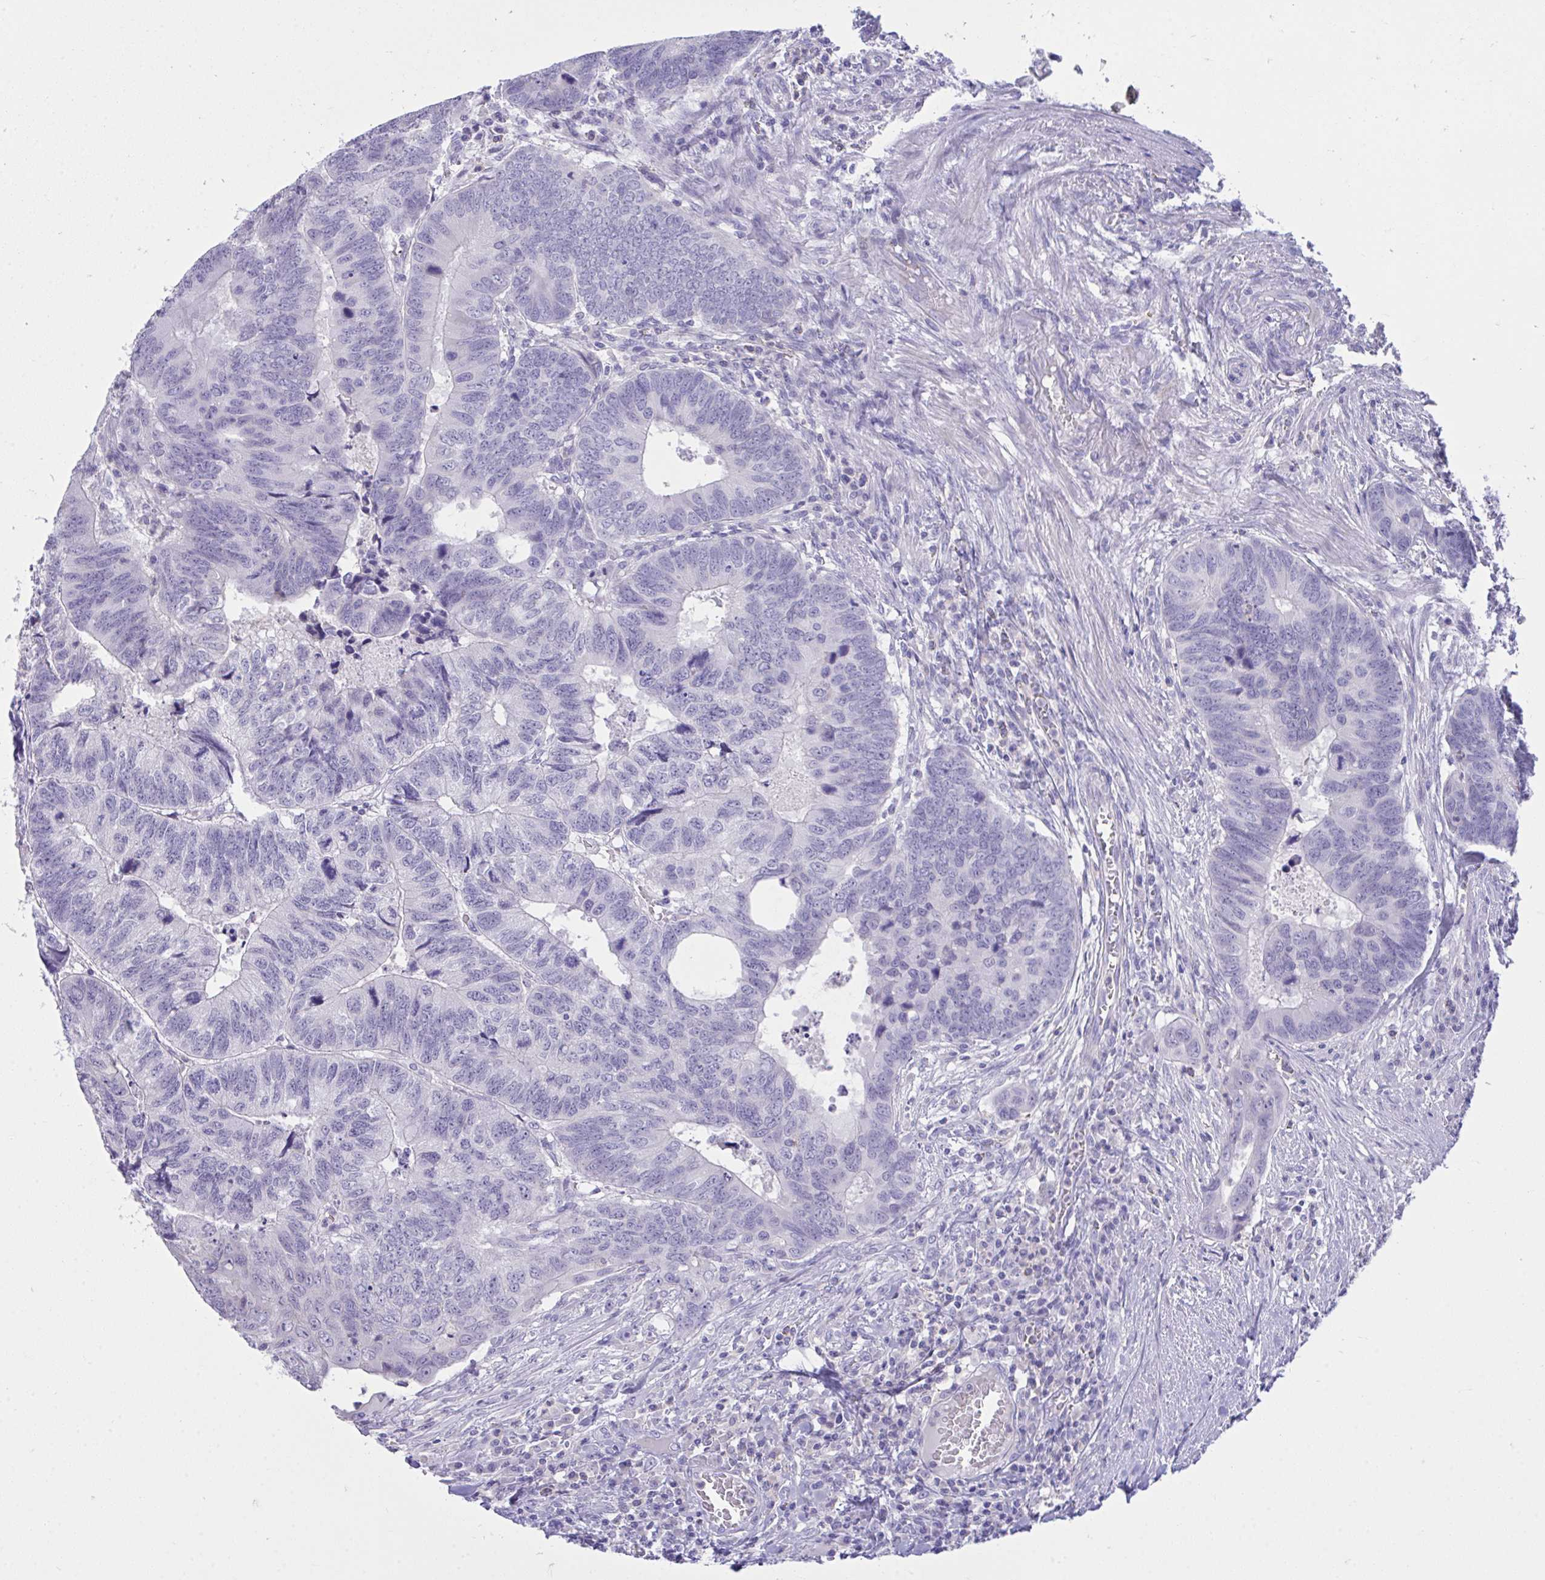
{"staining": {"intensity": "negative", "quantity": "none", "location": "none"}, "tissue": "colorectal cancer", "cell_type": "Tumor cells", "image_type": "cancer", "snomed": [{"axis": "morphology", "description": "Adenocarcinoma, NOS"}, {"axis": "topography", "description": "Colon"}], "caption": "Protein analysis of colorectal adenocarcinoma shows no significant staining in tumor cells.", "gene": "PLEKHH1", "patient": {"sex": "male", "age": 62}}